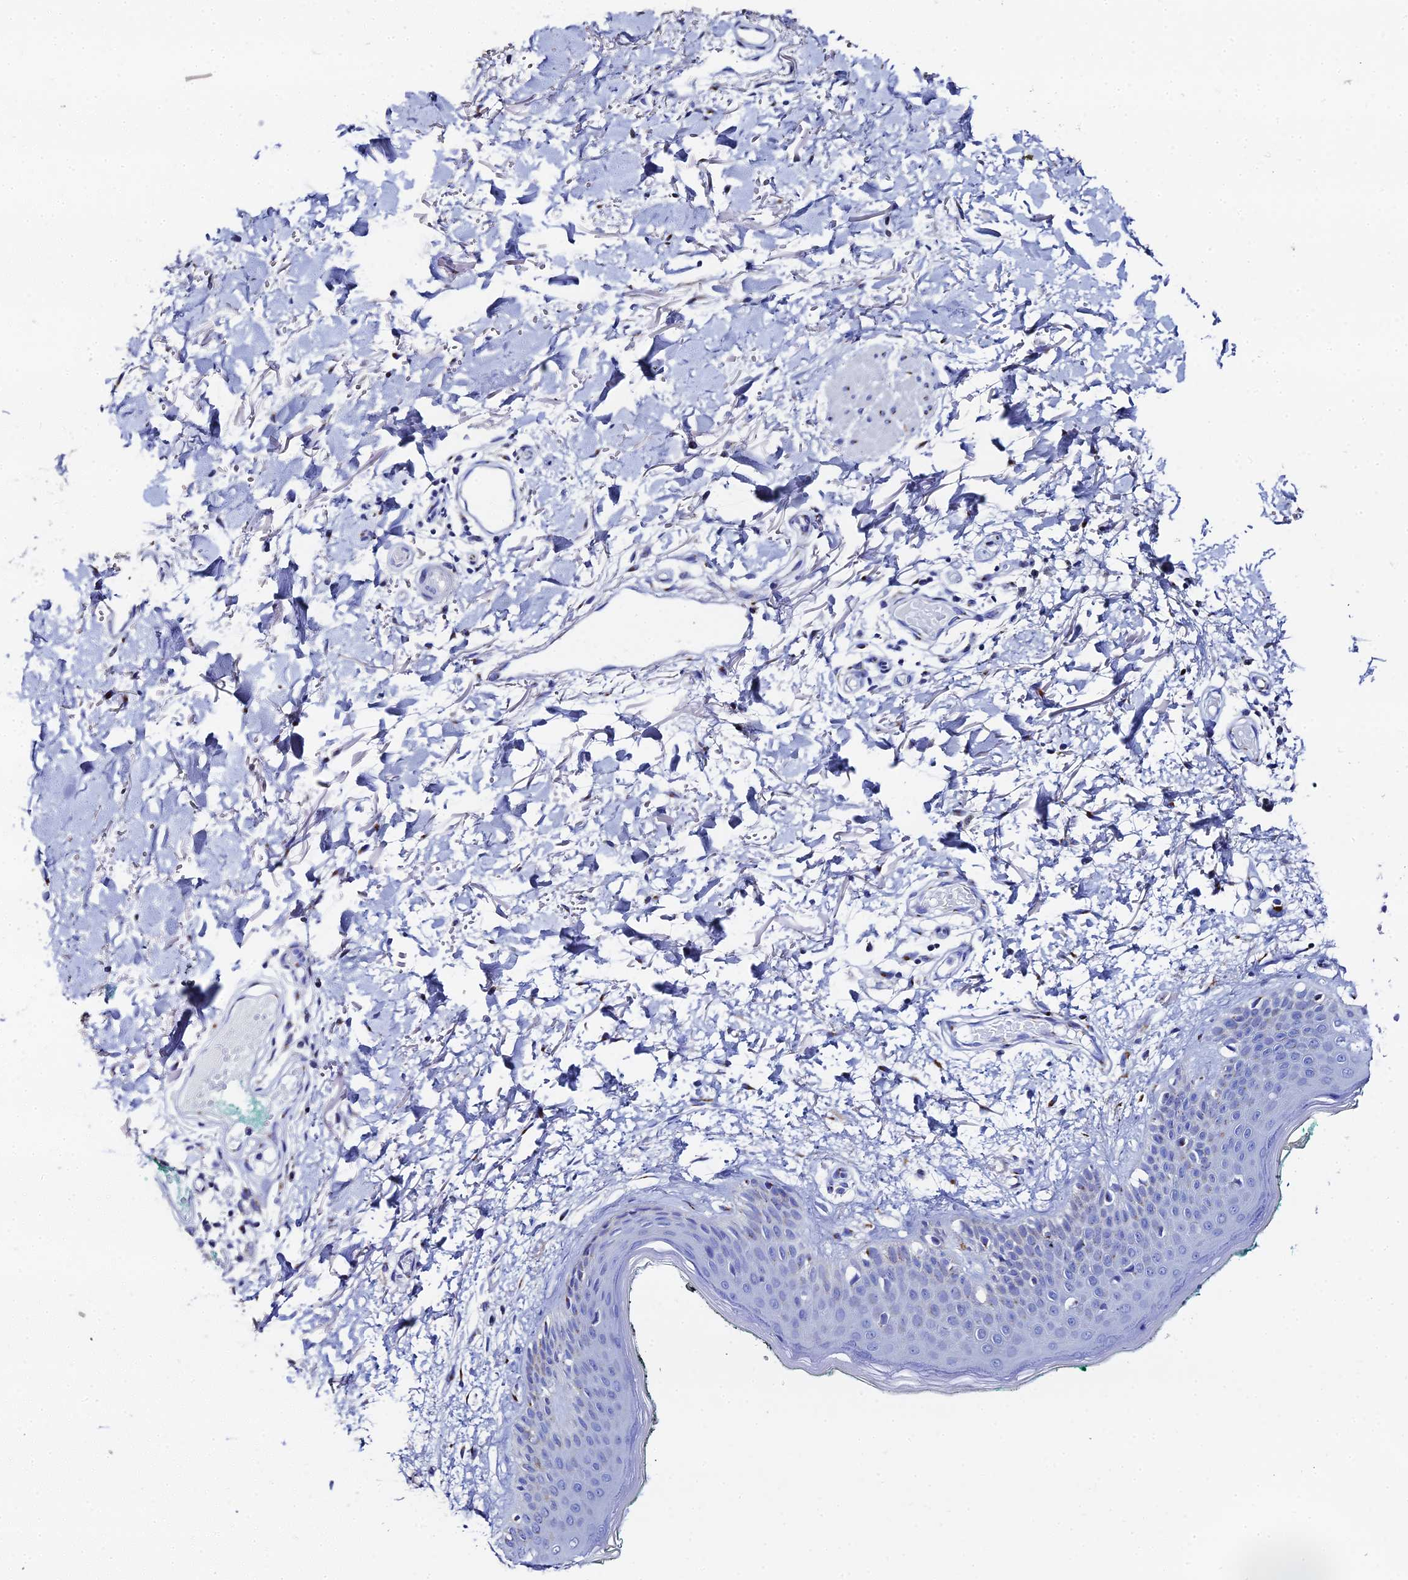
{"staining": {"intensity": "negative", "quantity": "none", "location": "none"}, "tissue": "skin", "cell_type": "Fibroblasts", "image_type": "normal", "snomed": [{"axis": "morphology", "description": "Normal tissue, NOS"}, {"axis": "morphology", "description": "Malignant melanoma, NOS"}, {"axis": "topography", "description": "Skin"}], "caption": "IHC histopathology image of normal human skin stained for a protein (brown), which displays no expression in fibroblasts. (DAB IHC visualized using brightfield microscopy, high magnification).", "gene": "ENSG00000268674", "patient": {"sex": "male", "age": 62}}